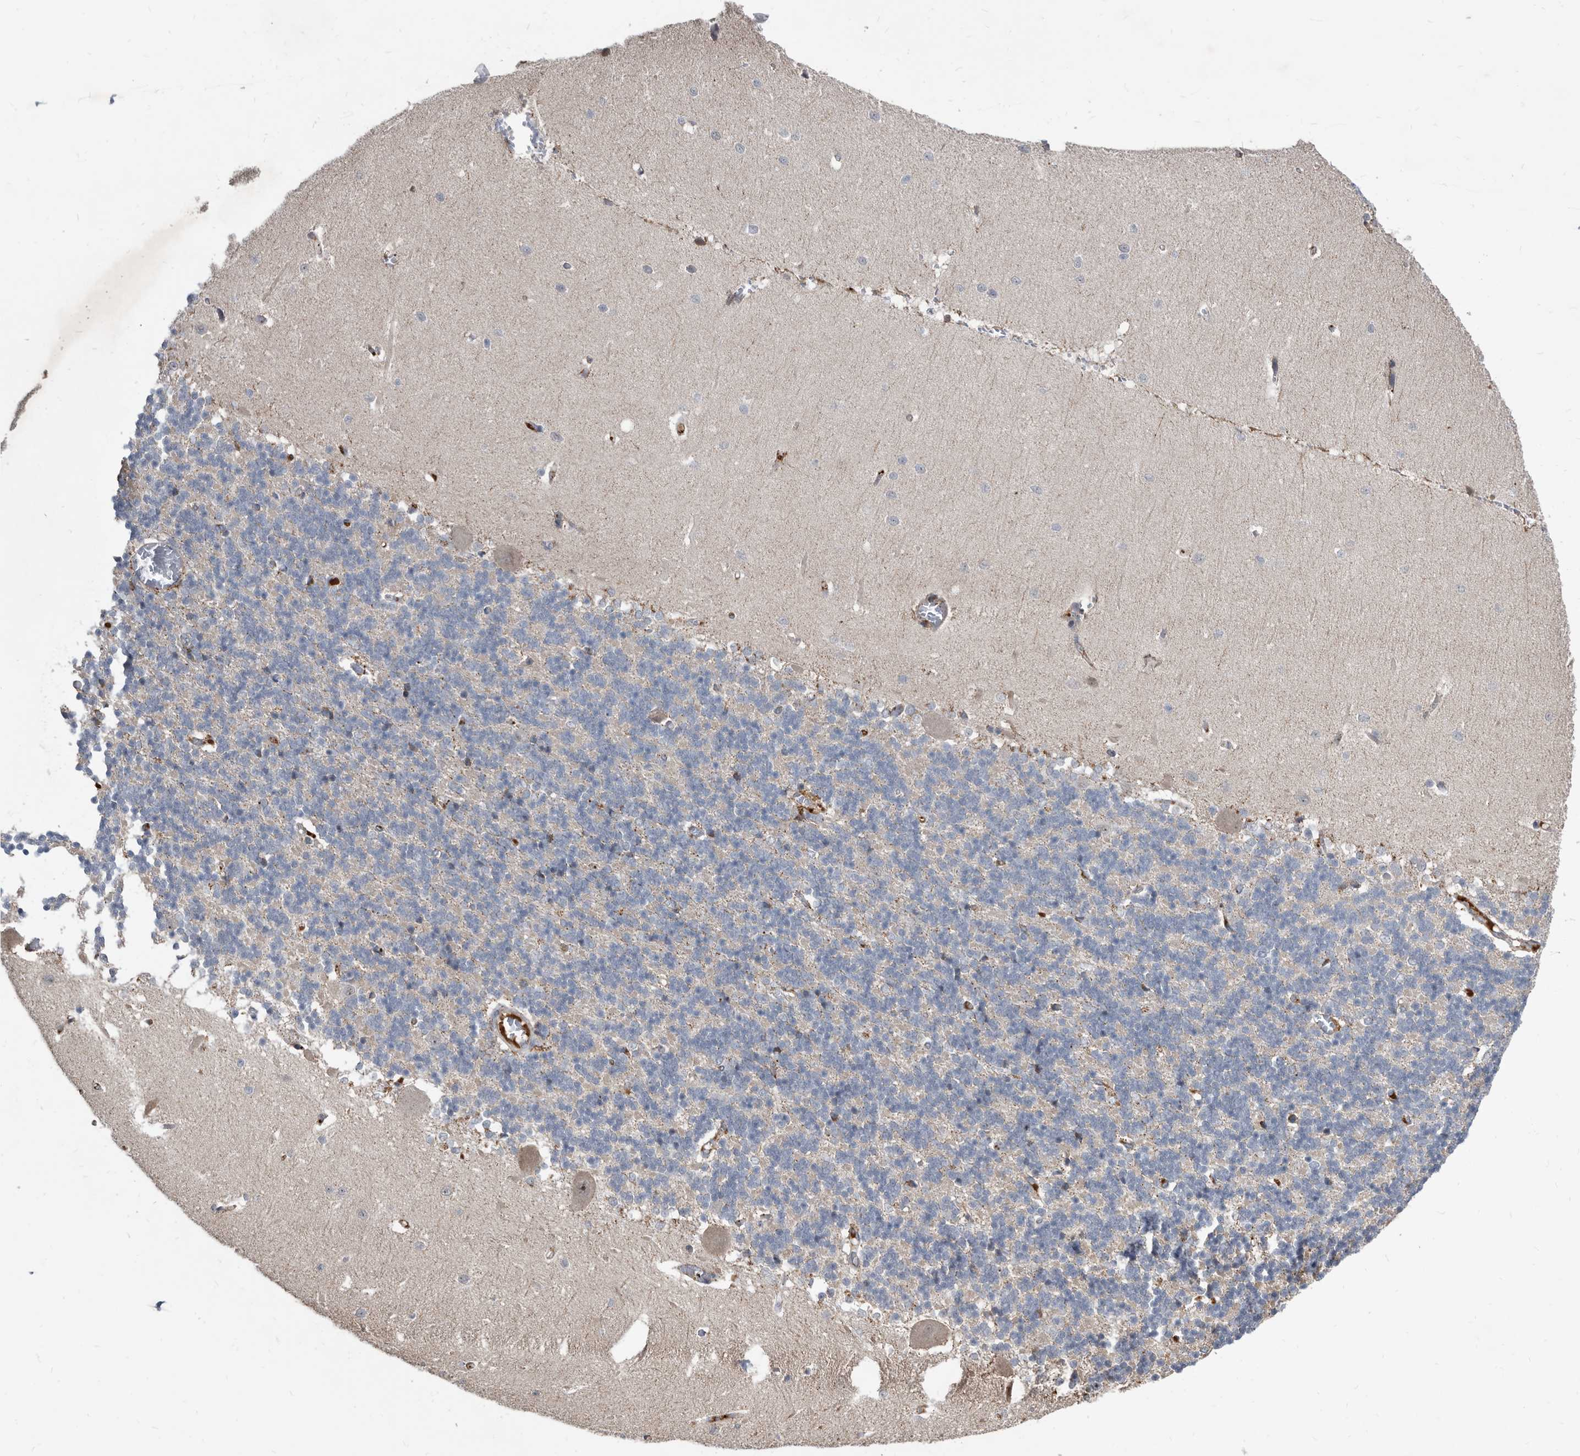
{"staining": {"intensity": "negative", "quantity": "none", "location": "none"}, "tissue": "cerebellum", "cell_type": "Cells in granular layer", "image_type": "normal", "snomed": [{"axis": "morphology", "description": "Normal tissue, NOS"}, {"axis": "topography", "description": "Cerebellum"}], "caption": "IHC image of normal cerebellum: human cerebellum stained with DAB (3,3'-diaminobenzidine) demonstrates no significant protein staining in cells in granular layer.", "gene": "PI15", "patient": {"sex": "male", "age": 37}}